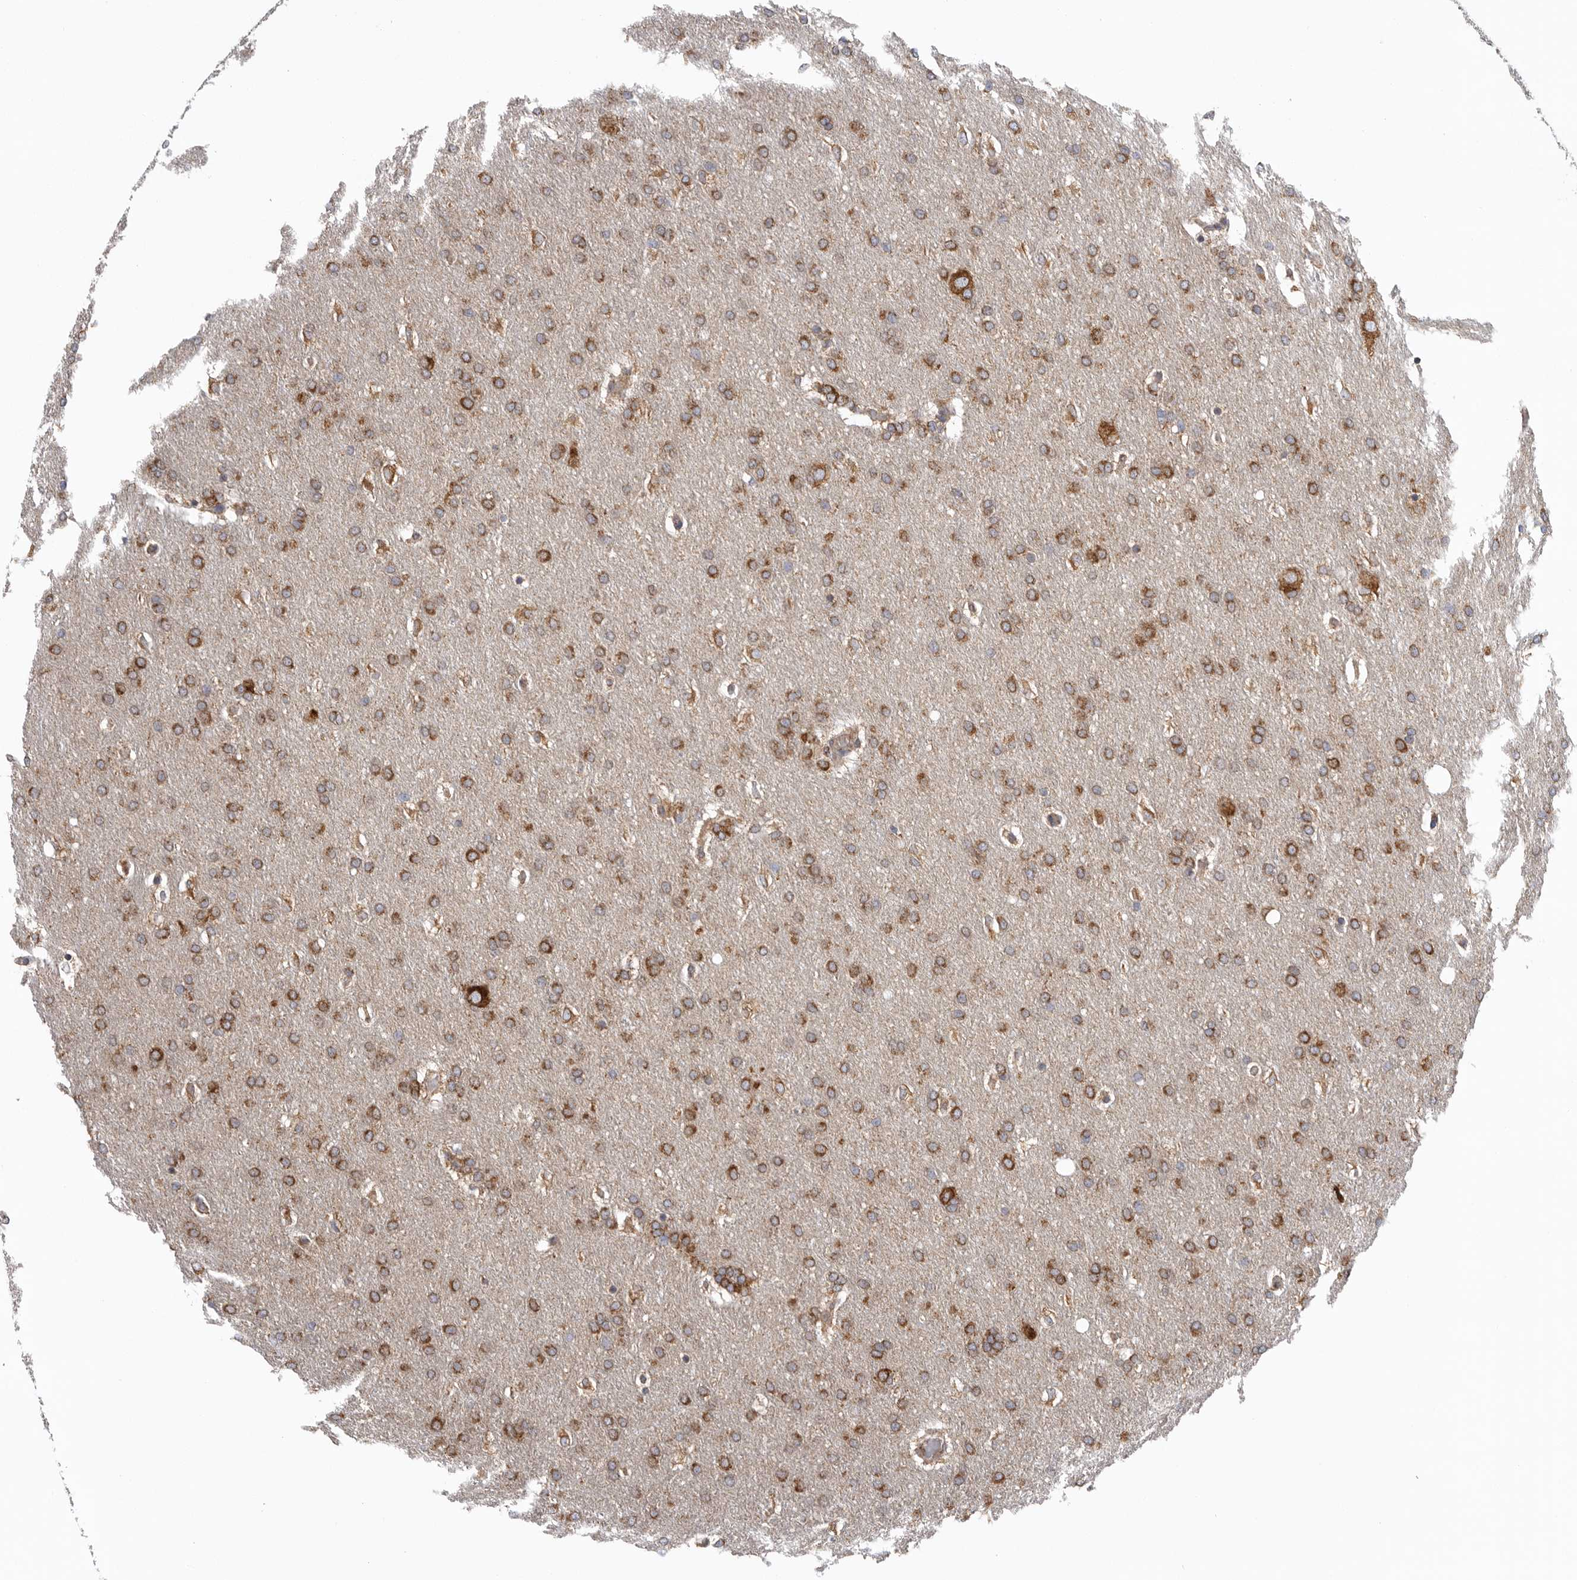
{"staining": {"intensity": "strong", "quantity": ">75%", "location": "cytoplasmic/membranous"}, "tissue": "glioma", "cell_type": "Tumor cells", "image_type": "cancer", "snomed": [{"axis": "morphology", "description": "Glioma, malignant, Low grade"}, {"axis": "topography", "description": "Brain"}], "caption": "Immunohistochemical staining of human malignant glioma (low-grade) exhibits high levels of strong cytoplasmic/membranous staining in approximately >75% of tumor cells. Nuclei are stained in blue.", "gene": "FKBP8", "patient": {"sex": "female", "age": 37}}